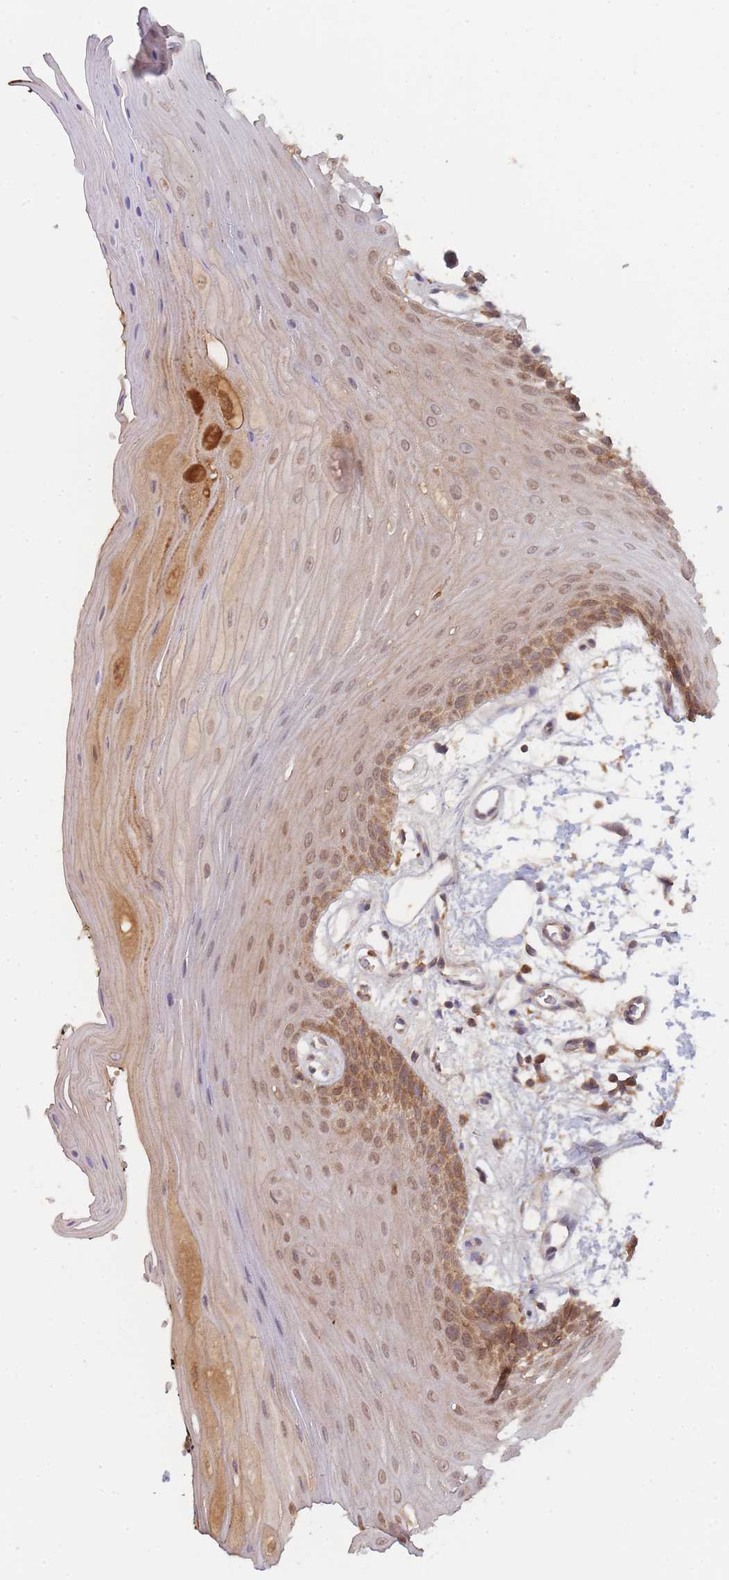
{"staining": {"intensity": "moderate", "quantity": ">75%", "location": "cytoplasmic/membranous,nuclear"}, "tissue": "oral mucosa", "cell_type": "Squamous epithelial cells", "image_type": "normal", "snomed": [{"axis": "morphology", "description": "Normal tissue, NOS"}, {"axis": "topography", "description": "Oral tissue"}, {"axis": "topography", "description": "Tounge, NOS"}], "caption": "This image exhibits immunohistochemistry (IHC) staining of normal oral mucosa, with medium moderate cytoplasmic/membranous,nuclear positivity in approximately >75% of squamous epithelial cells.", "gene": "PIP4P1", "patient": {"sex": "female", "age": 59}}